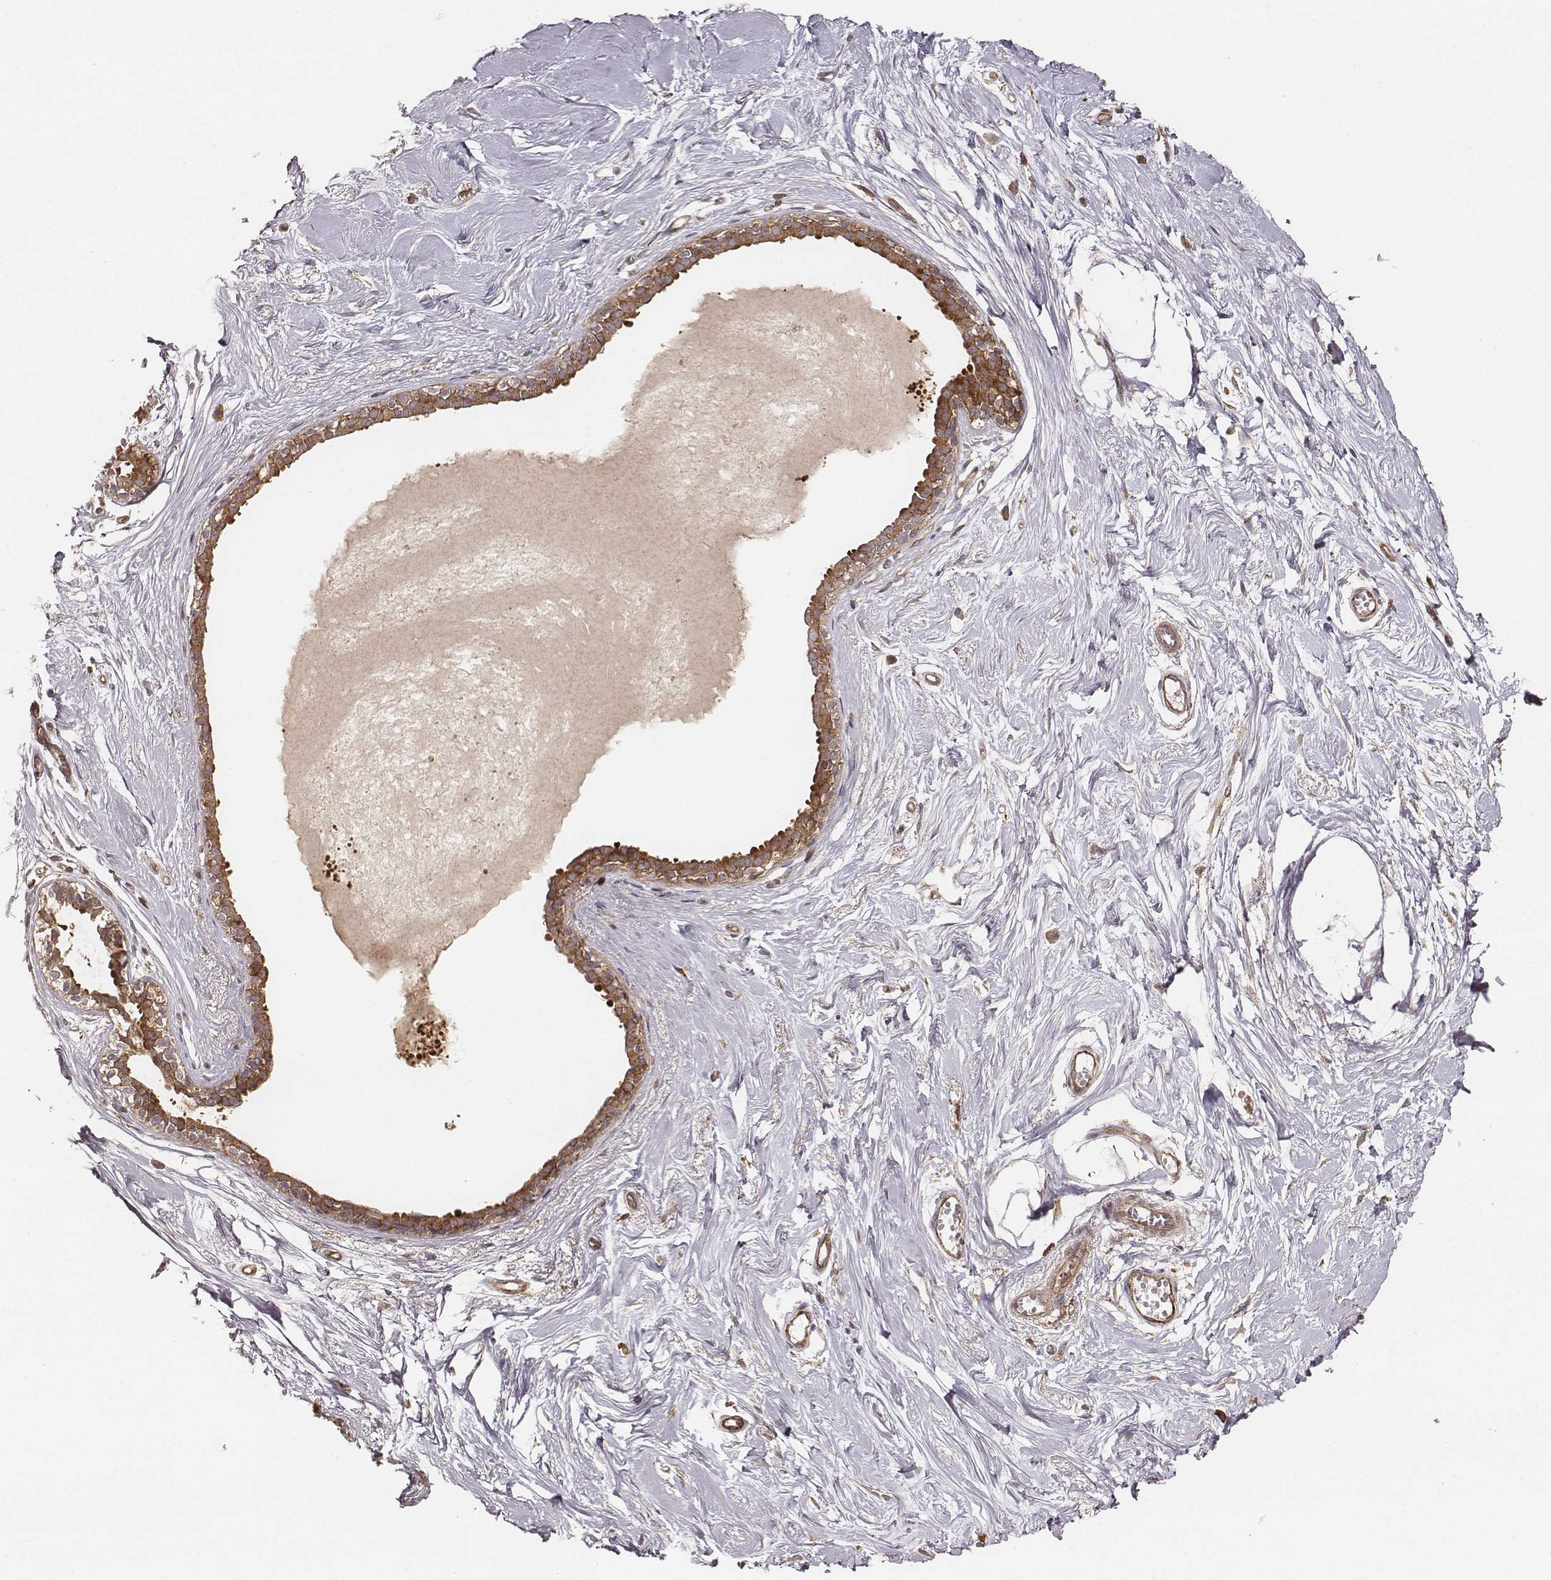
{"staining": {"intensity": "negative", "quantity": "none", "location": "none"}, "tissue": "breast", "cell_type": "Adipocytes", "image_type": "normal", "snomed": [{"axis": "morphology", "description": "Normal tissue, NOS"}, {"axis": "topography", "description": "Breast"}], "caption": "High magnification brightfield microscopy of benign breast stained with DAB (brown) and counterstained with hematoxylin (blue): adipocytes show no significant staining. (Stains: DAB immunohistochemistry with hematoxylin counter stain, Microscopy: brightfield microscopy at high magnification).", "gene": "VPS26A", "patient": {"sex": "female", "age": 49}}